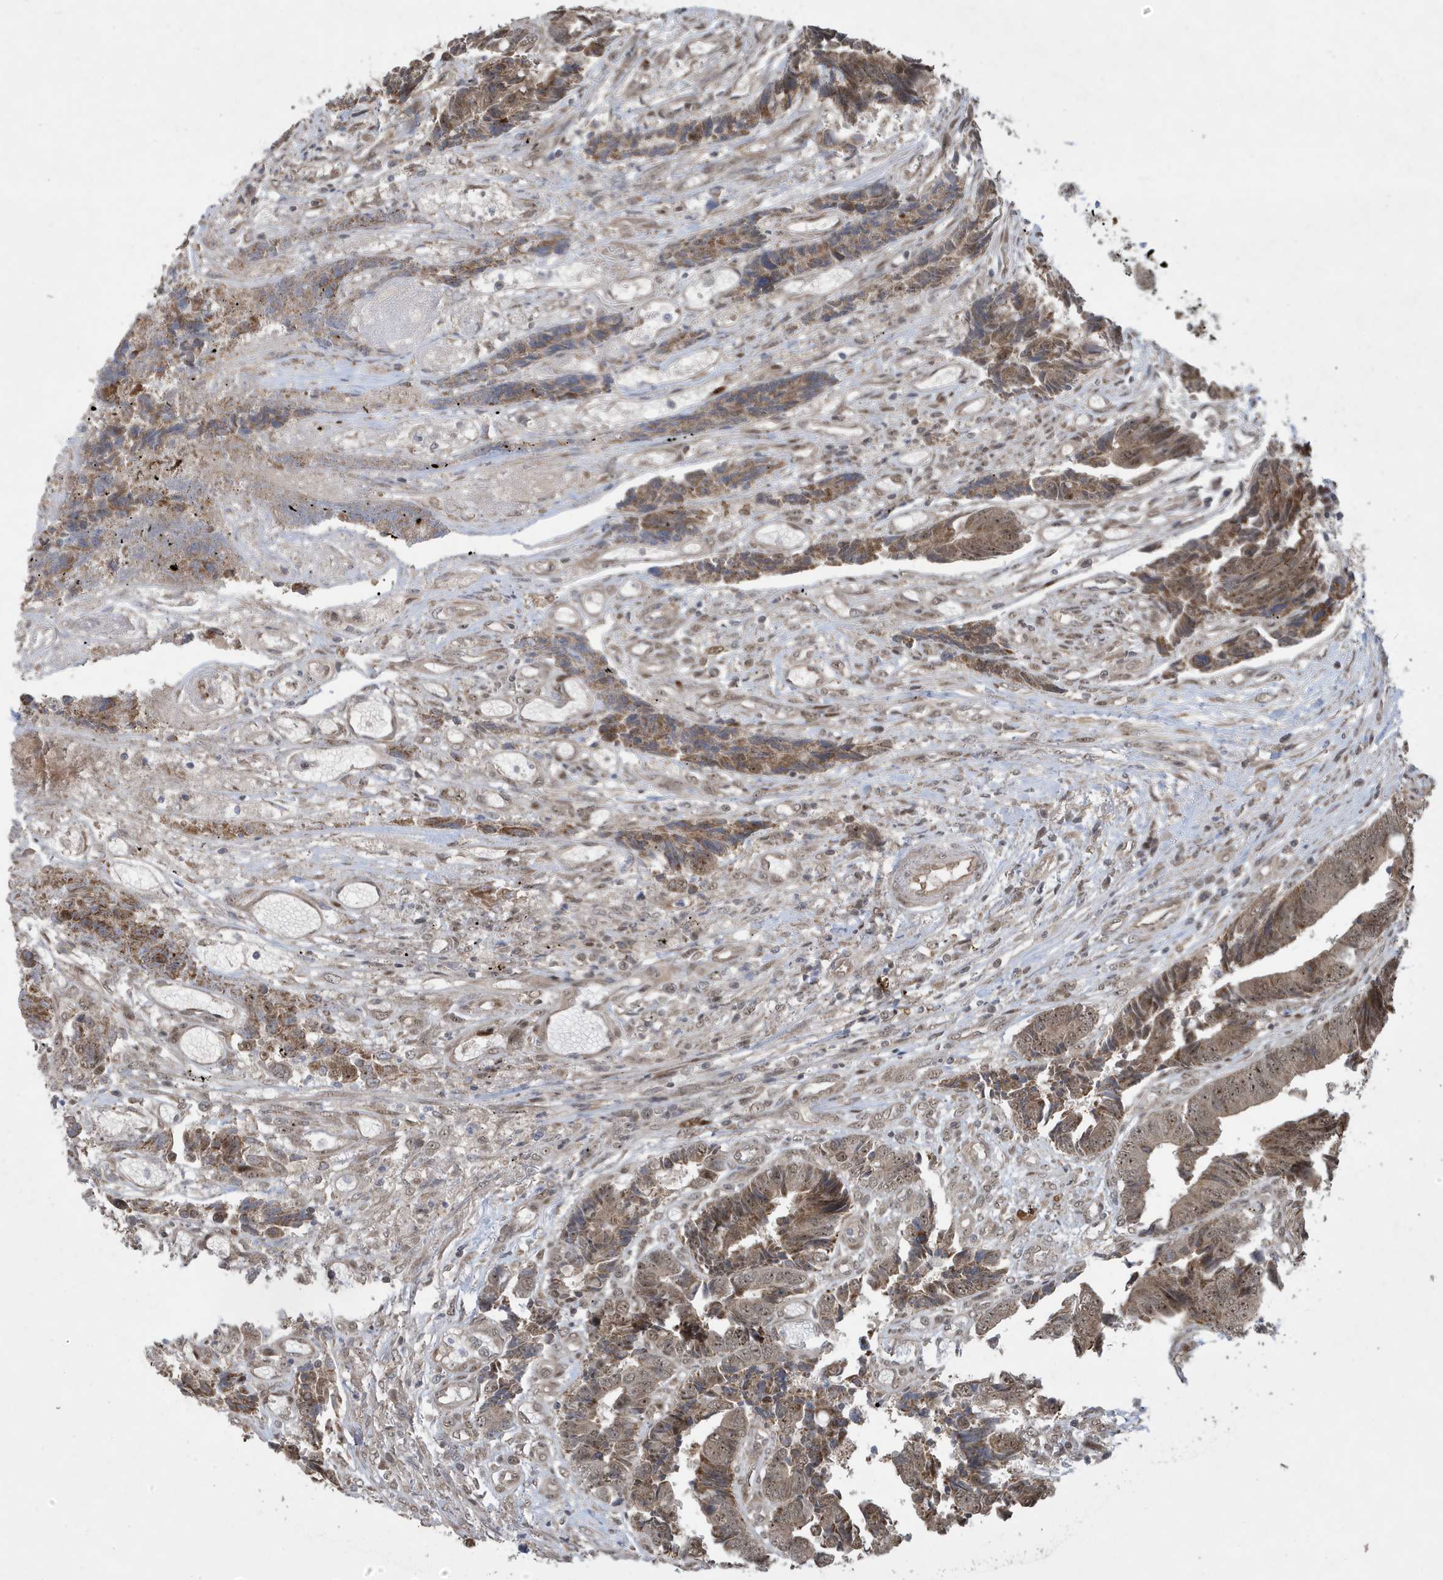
{"staining": {"intensity": "moderate", "quantity": ">75%", "location": "cytoplasmic/membranous"}, "tissue": "colorectal cancer", "cell_type": "Tumor cells", "image_type": "cancer", "snomed": [{"axis": "morphology", "description": "Adenocarcinoma, NOS"}, {"axis": "topography", "description": "Rectum"}], "caption": "Immunohistochemistry (IHC) staining of colorectal adenocarcinoma, which demonstrates medium levels of moderate cytoplasmic/membranous positivity in about >75% of tumor cells indicating moderate cytoplasmic/membranous protein expression. The staining was performed using DAB (3,3'-diaminobenzidine) (brown) for protein detection and nuclei were counterstained in hematoxylin (blue).", "gene": "FAM9B", "patient": {"sex": "male", "age": 84}}